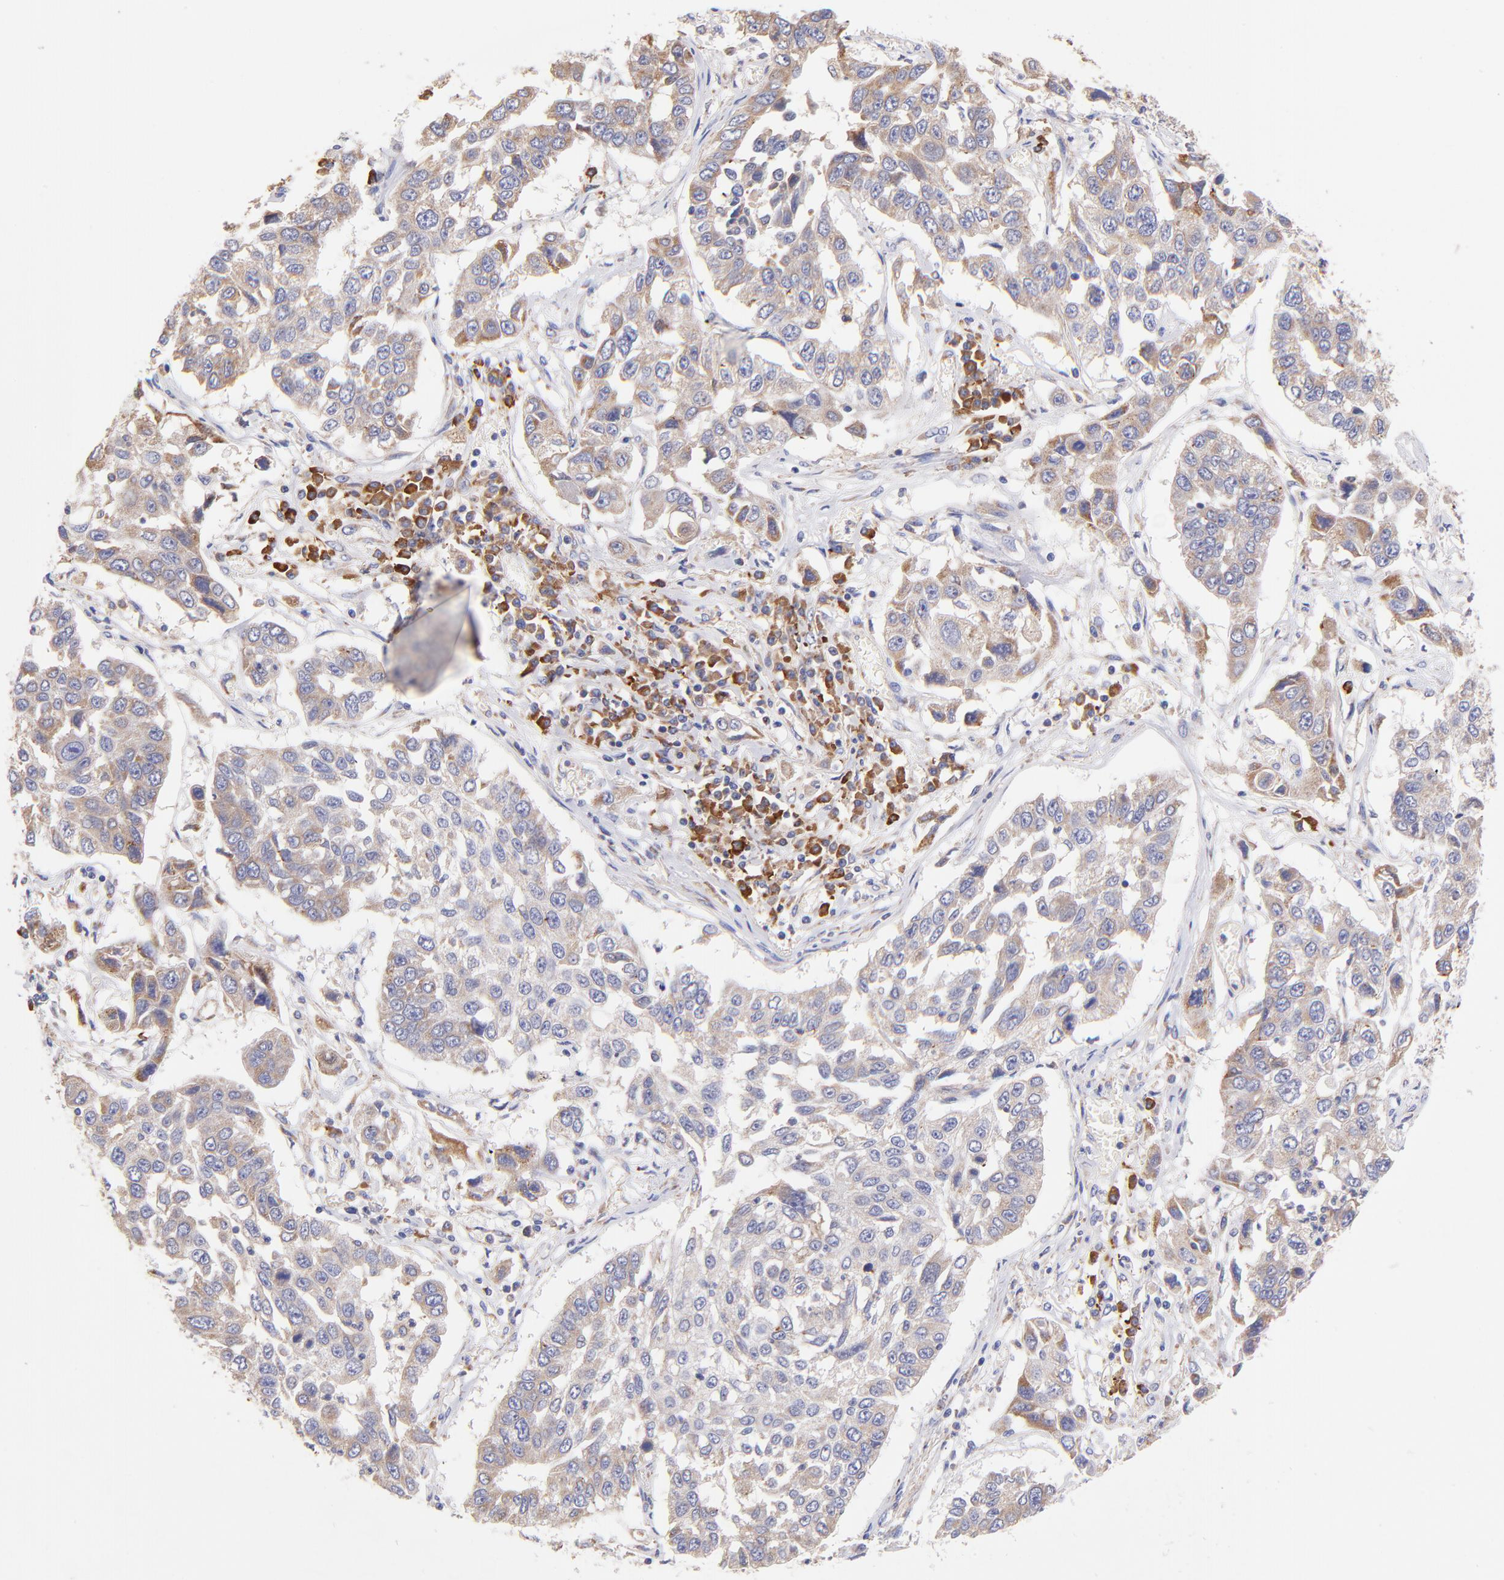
{"staining": {"intensity": "weak", "quantity": ">75%", "location": "cytoplasmic/membranous"}, "tissue": "lung cancer", "cell_type": "Tumor cells", "image_type": "cancer", "snomed": [{"axis": "morphology", "description": "Squamous cell carcinoma, NOS"}, {"axis": "topography", "description": "Lung"}], "caption": "Human lung cancer (squamous cell carcinoma) stained with a brown dye shows weak cytoplasmic/membranous positive staining in about >75% of tumor cells.", "gene": "PREX1", "patient": {"sex": "male", "age": 71}}